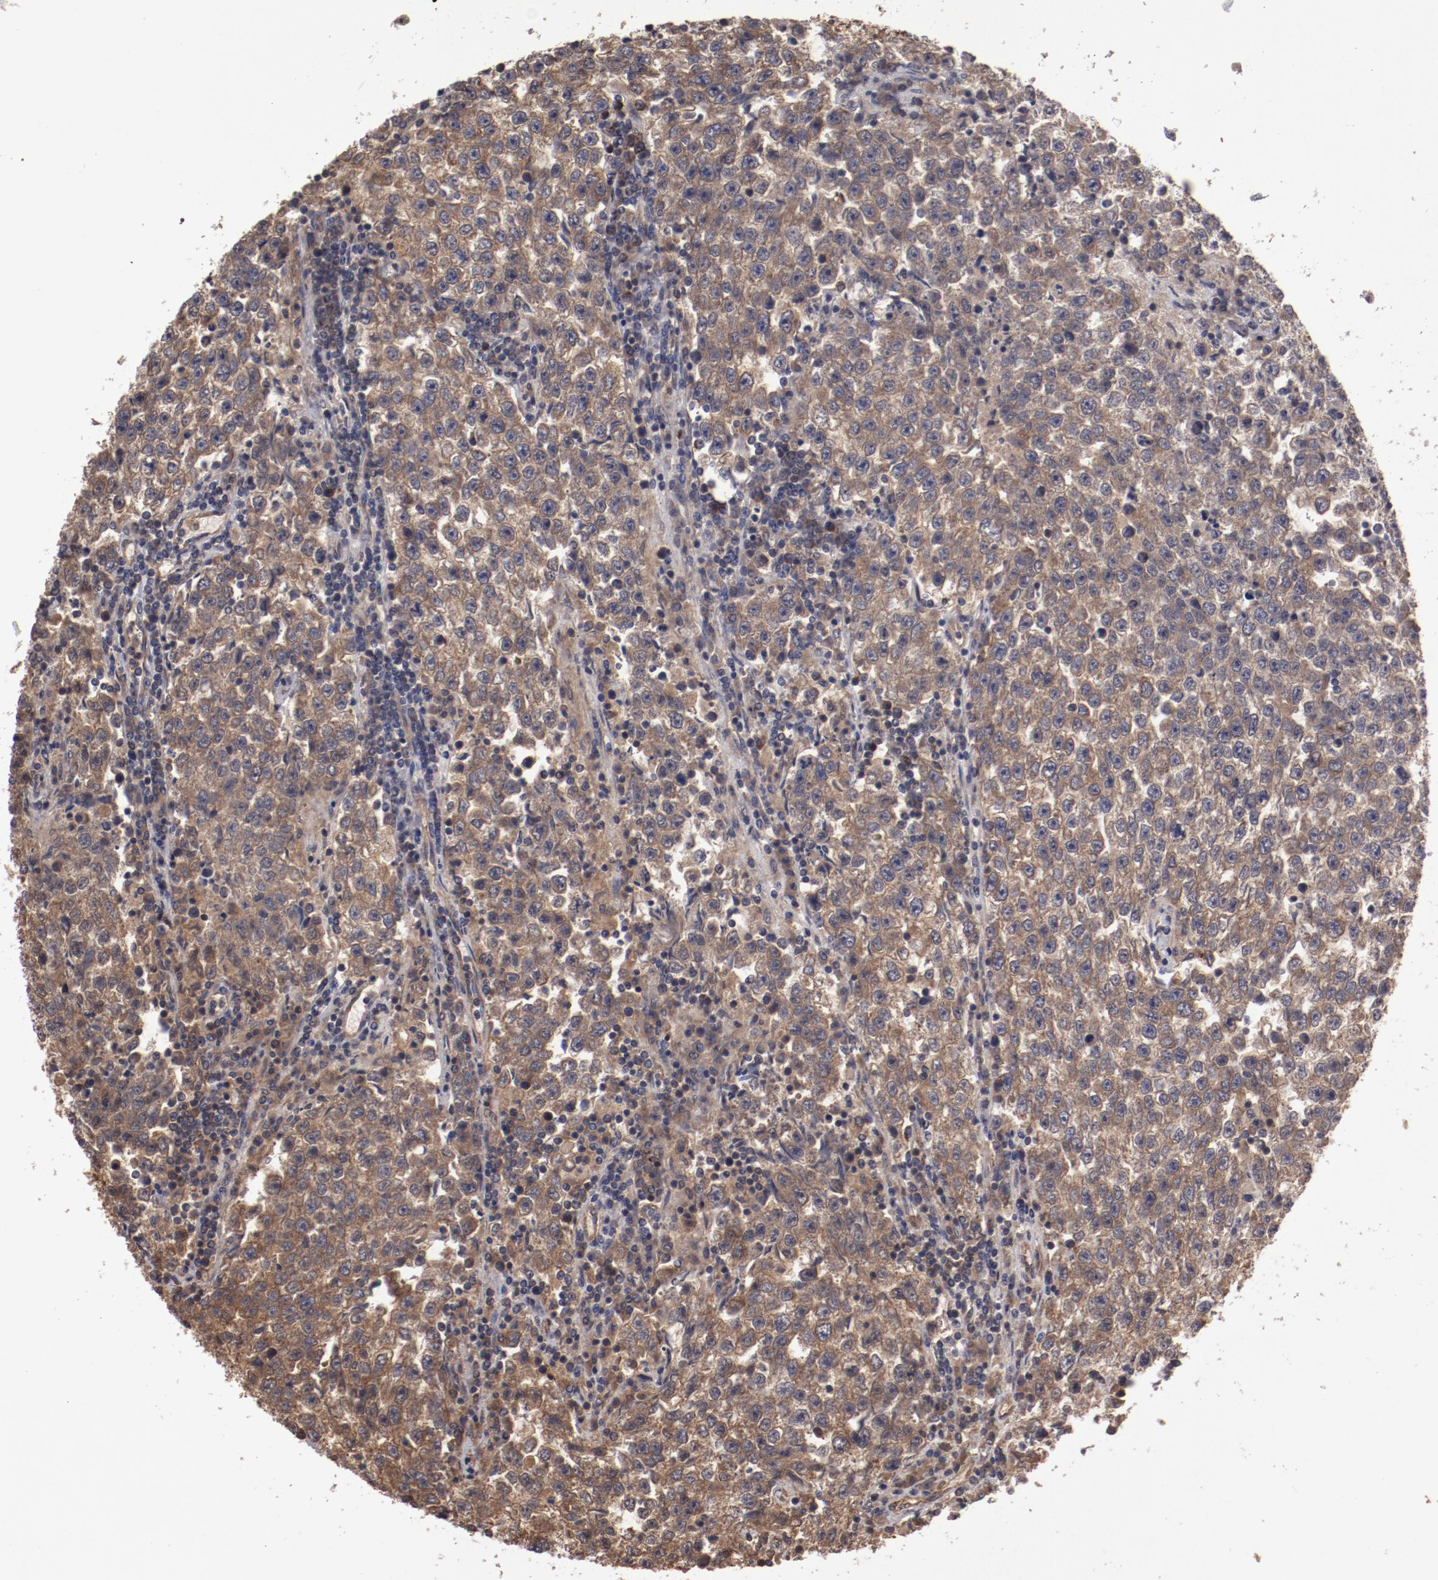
{"staining": {"intensity": "weak", "quantity": ">75%", "location": "cytoplasmic/membranous"}, "tissue": "testis cancer", "cell_type": "Tumor cells", "image_type": "cancer", "snomed": [{"axis": "morphology", "description": "Seminoma, NOS"}, {"axis": "topography", "description": "Testis"}], "caption": "High-magnification brightfield microscopy of testis cancer (seminoma) stained with DAB (brown) and counterstained with hematoxylin (blue). tumor cells exhibit weak cytoplasmic/membranous staining is identified in approximately>75% of cells. The staining was performed using DAB (3,3'-diaminobenzidine) to visualize the protein expression in brown, while the nuclei were stained in blue with hematoxylin (Magnification: 20x).", "gene": "RPS6KA6", "patient": {"sex": "male", "age": 36}}